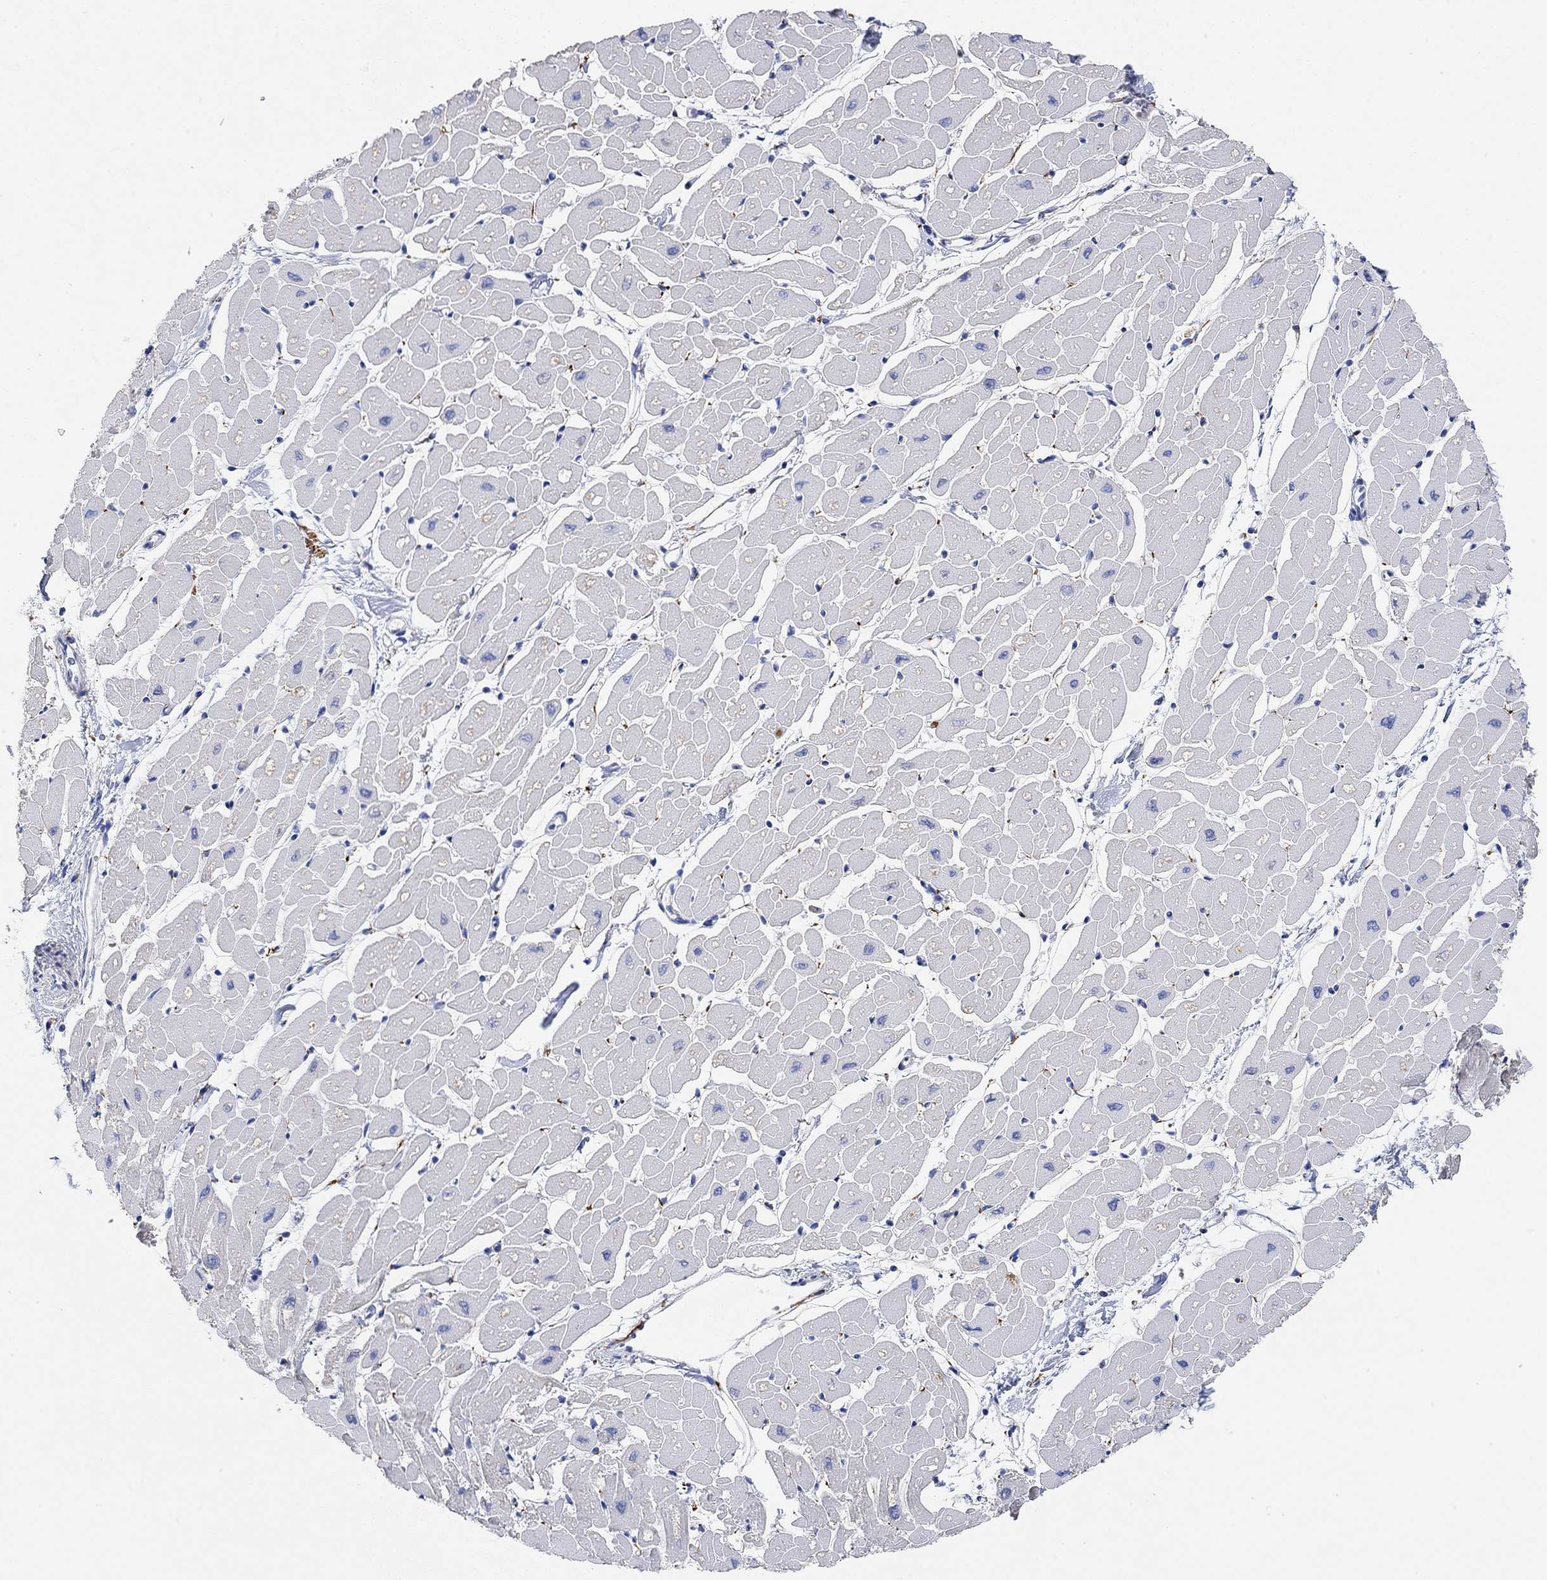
{"staining": {"intensity": "negative", "quantity": "none", "location": "none"}, "tissue": "heart muscle", "cell_type": "Cardiomyocytes", "image_type": "normal", "snomed": [{"axis": "morphology", "description": "Normal tissue, NOS"}, {"axis": "topography", "description": "Heart"}], "caption": "DAB immunohistochemical staining of unremarkable heart muscle shows no significant expression in cardiomyocytes.", "gene": "VAT1L", "patient": {"sex": "male", "age": 57}}